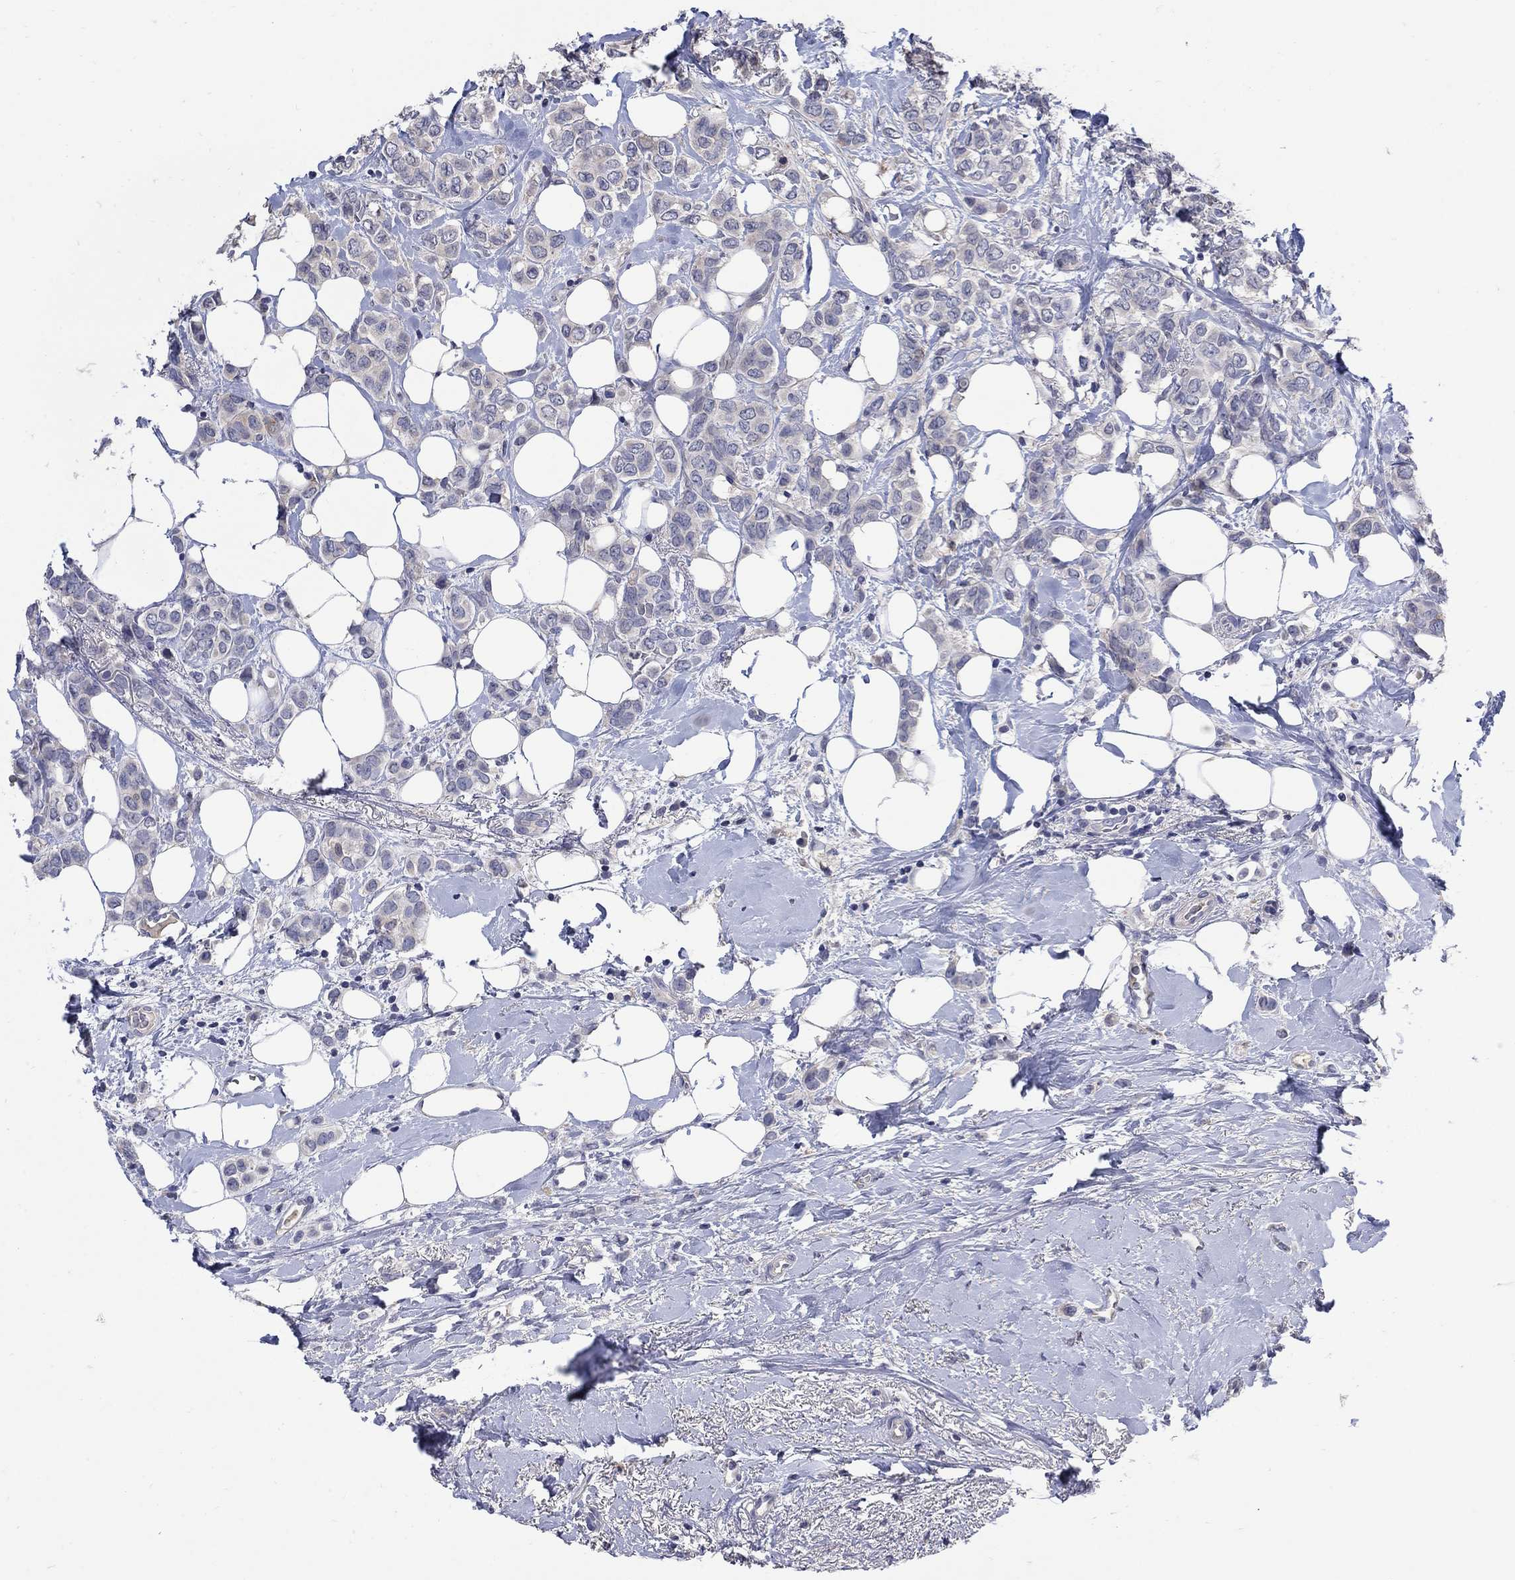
{"staining": {"intensity": "negative", "quantity": "none", "location": "none"}, "tissue": "breast cancer", "cell_type": "Tumor cells", "image_type": "cancer", "snomed": [{"axis": "morphology", "description": "Lobular carcinoma"}, {"axis": "topography", "description": "Breast"}], "caption": "Immunohistochemistry (IHC) of breast cancer (lobular carcinoma) exhibits no staining in tumor cells.", "gene": "CETN1", "patient": {"sex": "female", "age": 66}}